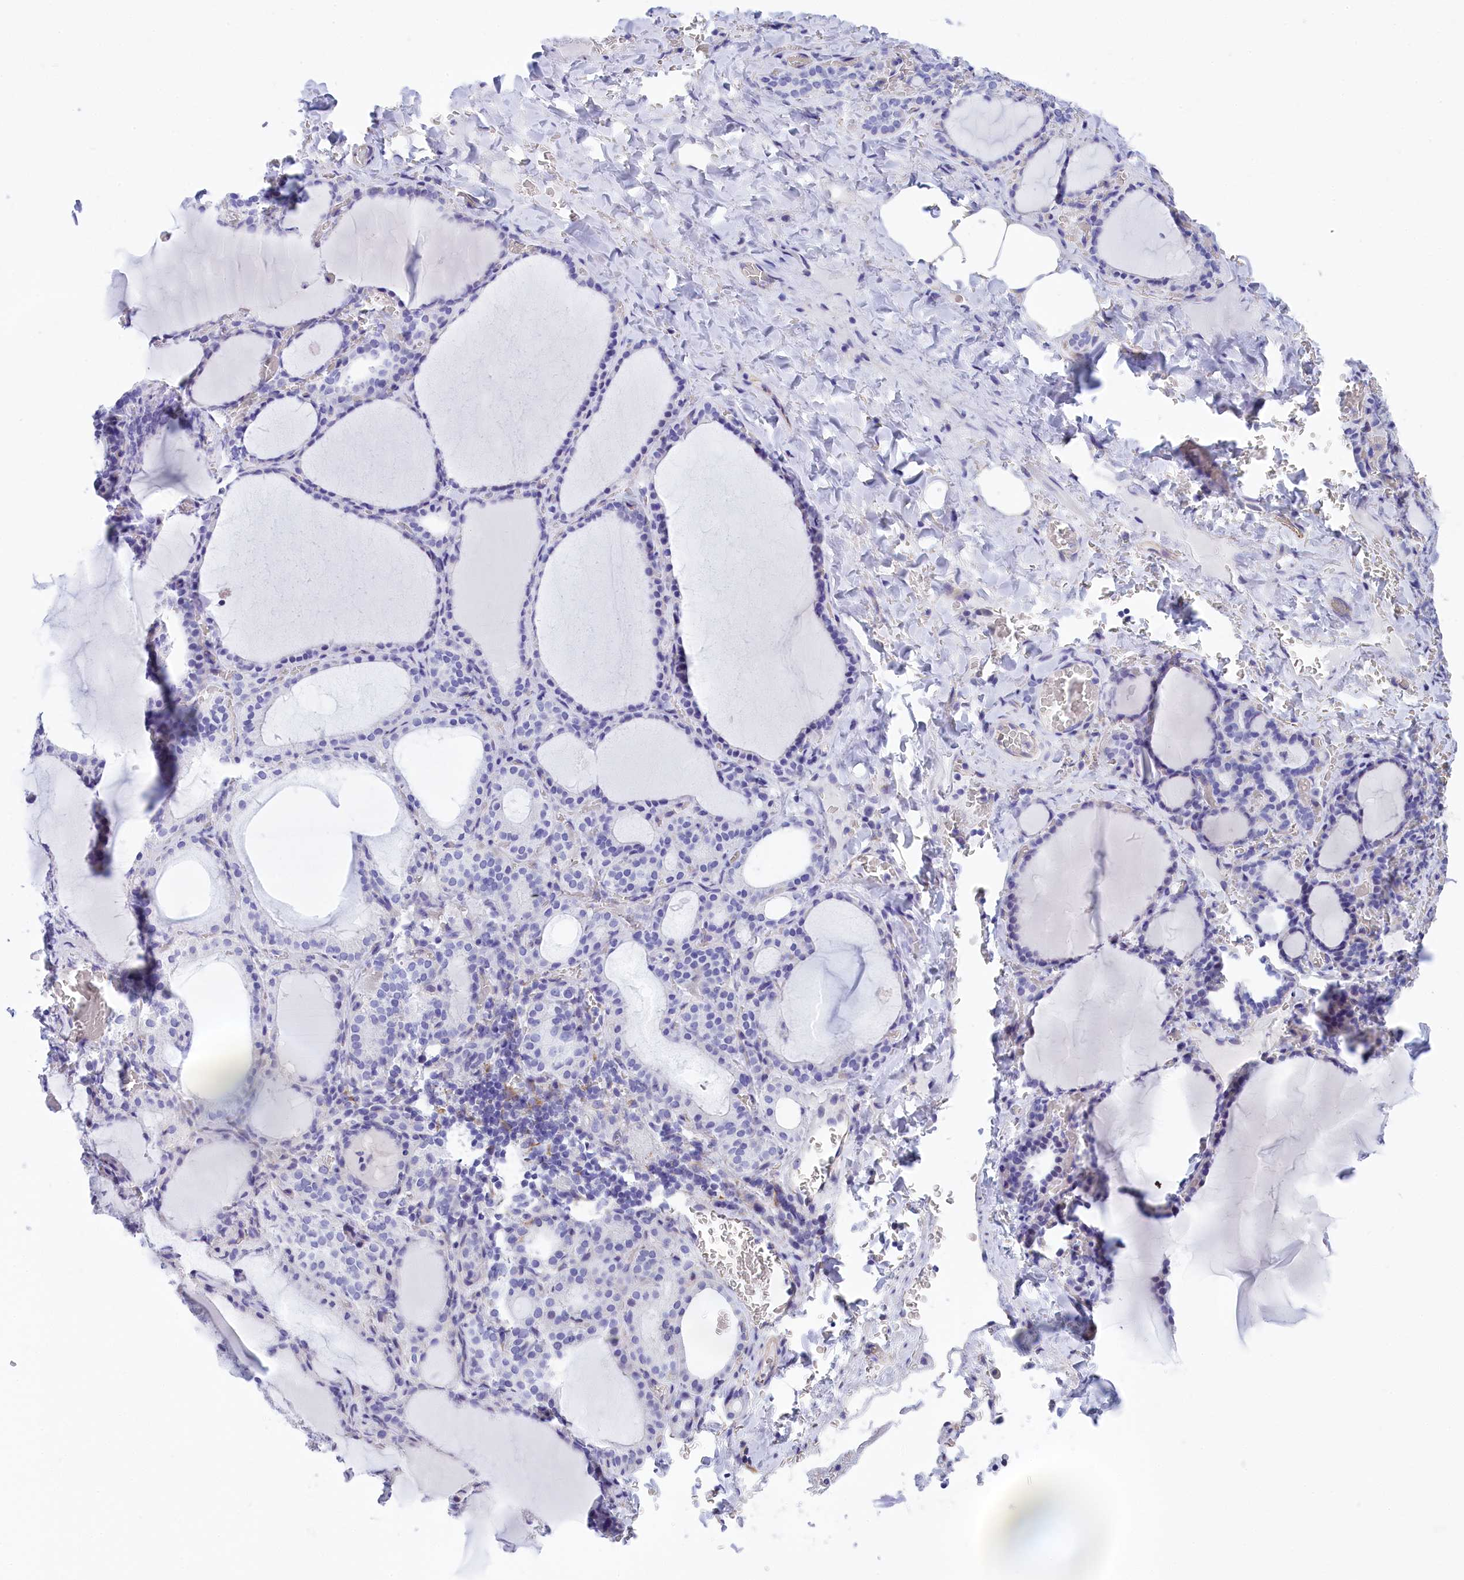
{"staining": {"intensity": "negative", "quantity": "none", "location": "none"}, "tissue": "thyroid gland", "cell_type": "Glandular cells", "image_type": "normal", "snomed": [{"axis": "morphology", "description": "Normal tissue, NOS"}, {"axis": "topography", "description": "Thyroid gland"}], "caption": "This histopathology image is of normal thyroid gland stained with immunohistochemistry to label a protein in brown with the nuclei are counter-stained blue. There is no expression in glandular cells.", "gene": "TACSTD2", "patient": {"sex": "female", "age": 39}}